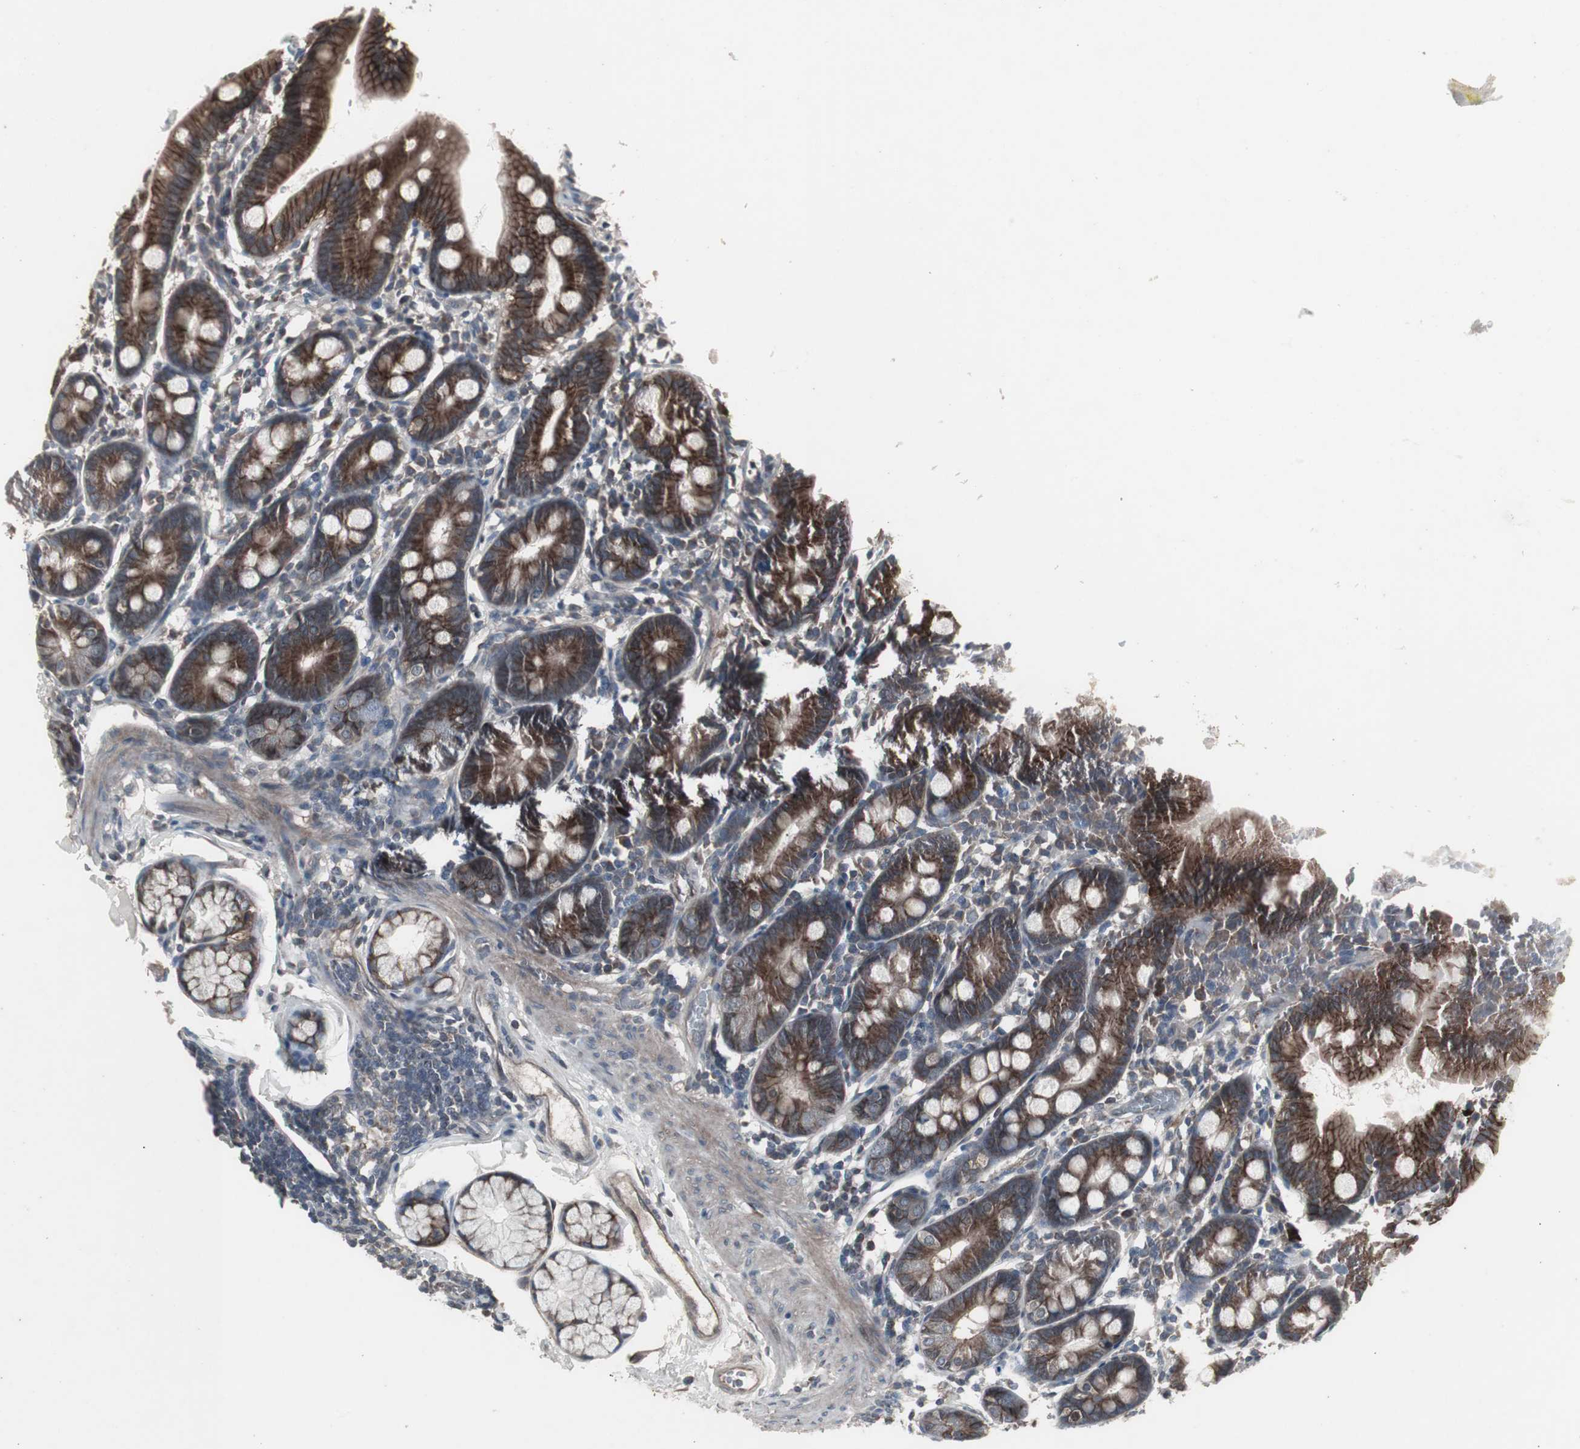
{"staining": {"intensity": "strong", "quantity": "25%-75%", "location": "cytoplasmic/membranous"}, "tissue": "duodenum", "cell_type": "Glandular cells", "image_type": "normal", "snomed": [{"axis": "morphology", "description": "Normal tissue, NOS"}, {"axis": "topography", "description": "Duodenum"}], "caption": "A micrograph of human duodenum stained for a protein reveals strong cytoplasmic/membranous brown staining in glandular cells.", "gene": "SSTR2", "patient": {"sex": "male", "age": 50}}